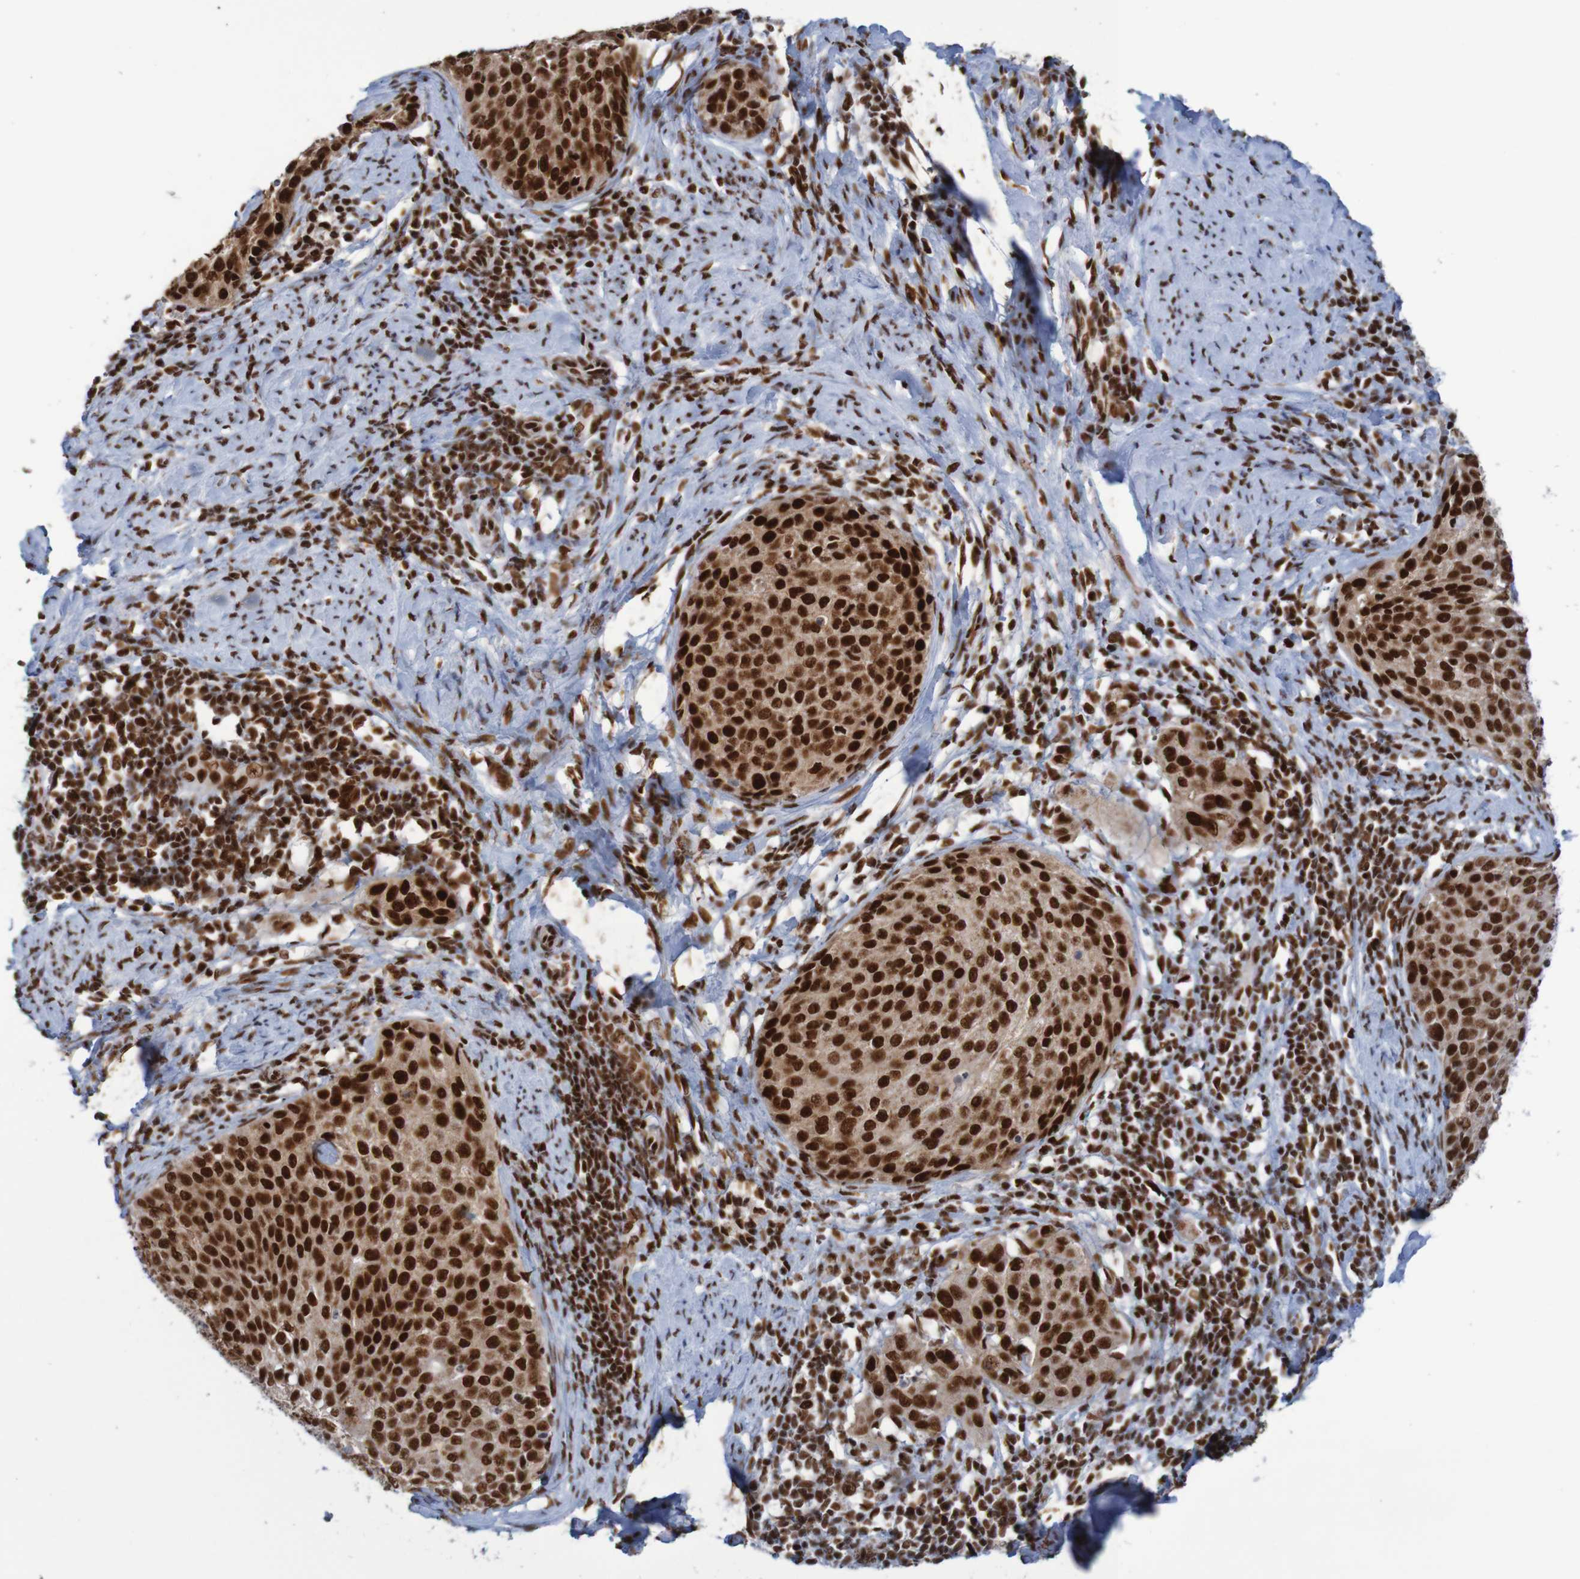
{"staining": {"intensity": "strong", "quantity": ">75%", "location": "nuclear"}, "tissue": "cervical cancer", "cell_type": "Tumor cells", "image_type": "cancer", "snomed": [{"axis": "morphology", "description": "Squamous cell carcinoma, NOS"}, {"axis": "topography", "description": "Cervix"}], "caption": "Protein staining shows strong nuclear staining in approximately >75% of tumor cells in squamous cell carcinoma (cervical).", "gene": "THRAP3", "patient": {"sex": "female", "age": 51}}